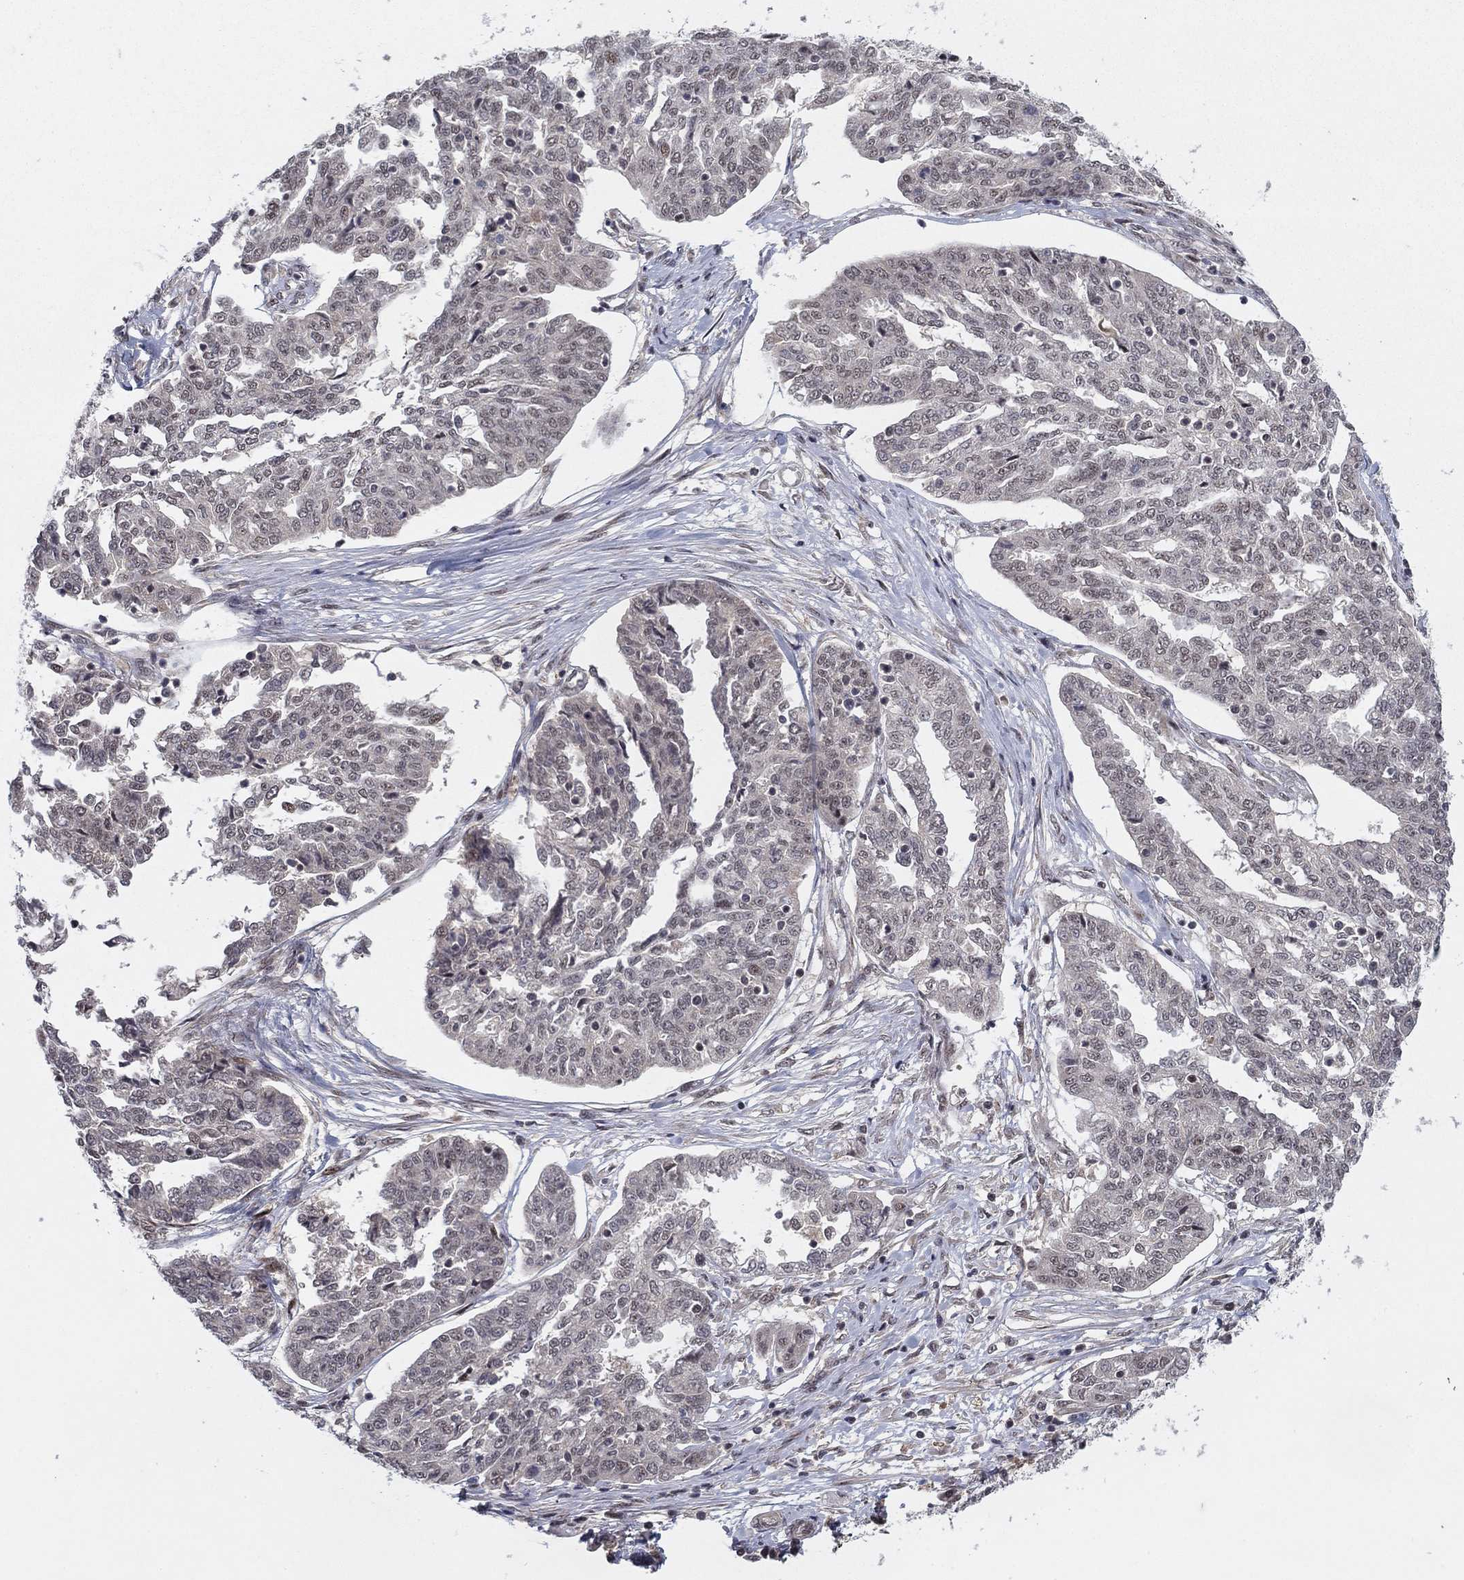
{"staining": {"intensity": "negative", "quantity": "none", "location": "none"}, "tissue": "ovarian cancer", "cell_type": "Tumor cells", "image_type": "cancer", "snomed": [{"axis": "morphology", "description": "Cystadenocarcinoma, serous, NOS"}, {"axis": "topography", "description": "Ovary"}], "caption": "High magnification brightfield microscopy of ovarian cancer stained with DAB (3,3'-diaminobenzidine) (brown) and counterstained with hematoxylin (blue): tumor cells show no significant expression. (Immunohistochemistry, brightfield microscopy, high magnification).", "gene": "ZNF395", "patient": {"sex": "female", "age": 67}}